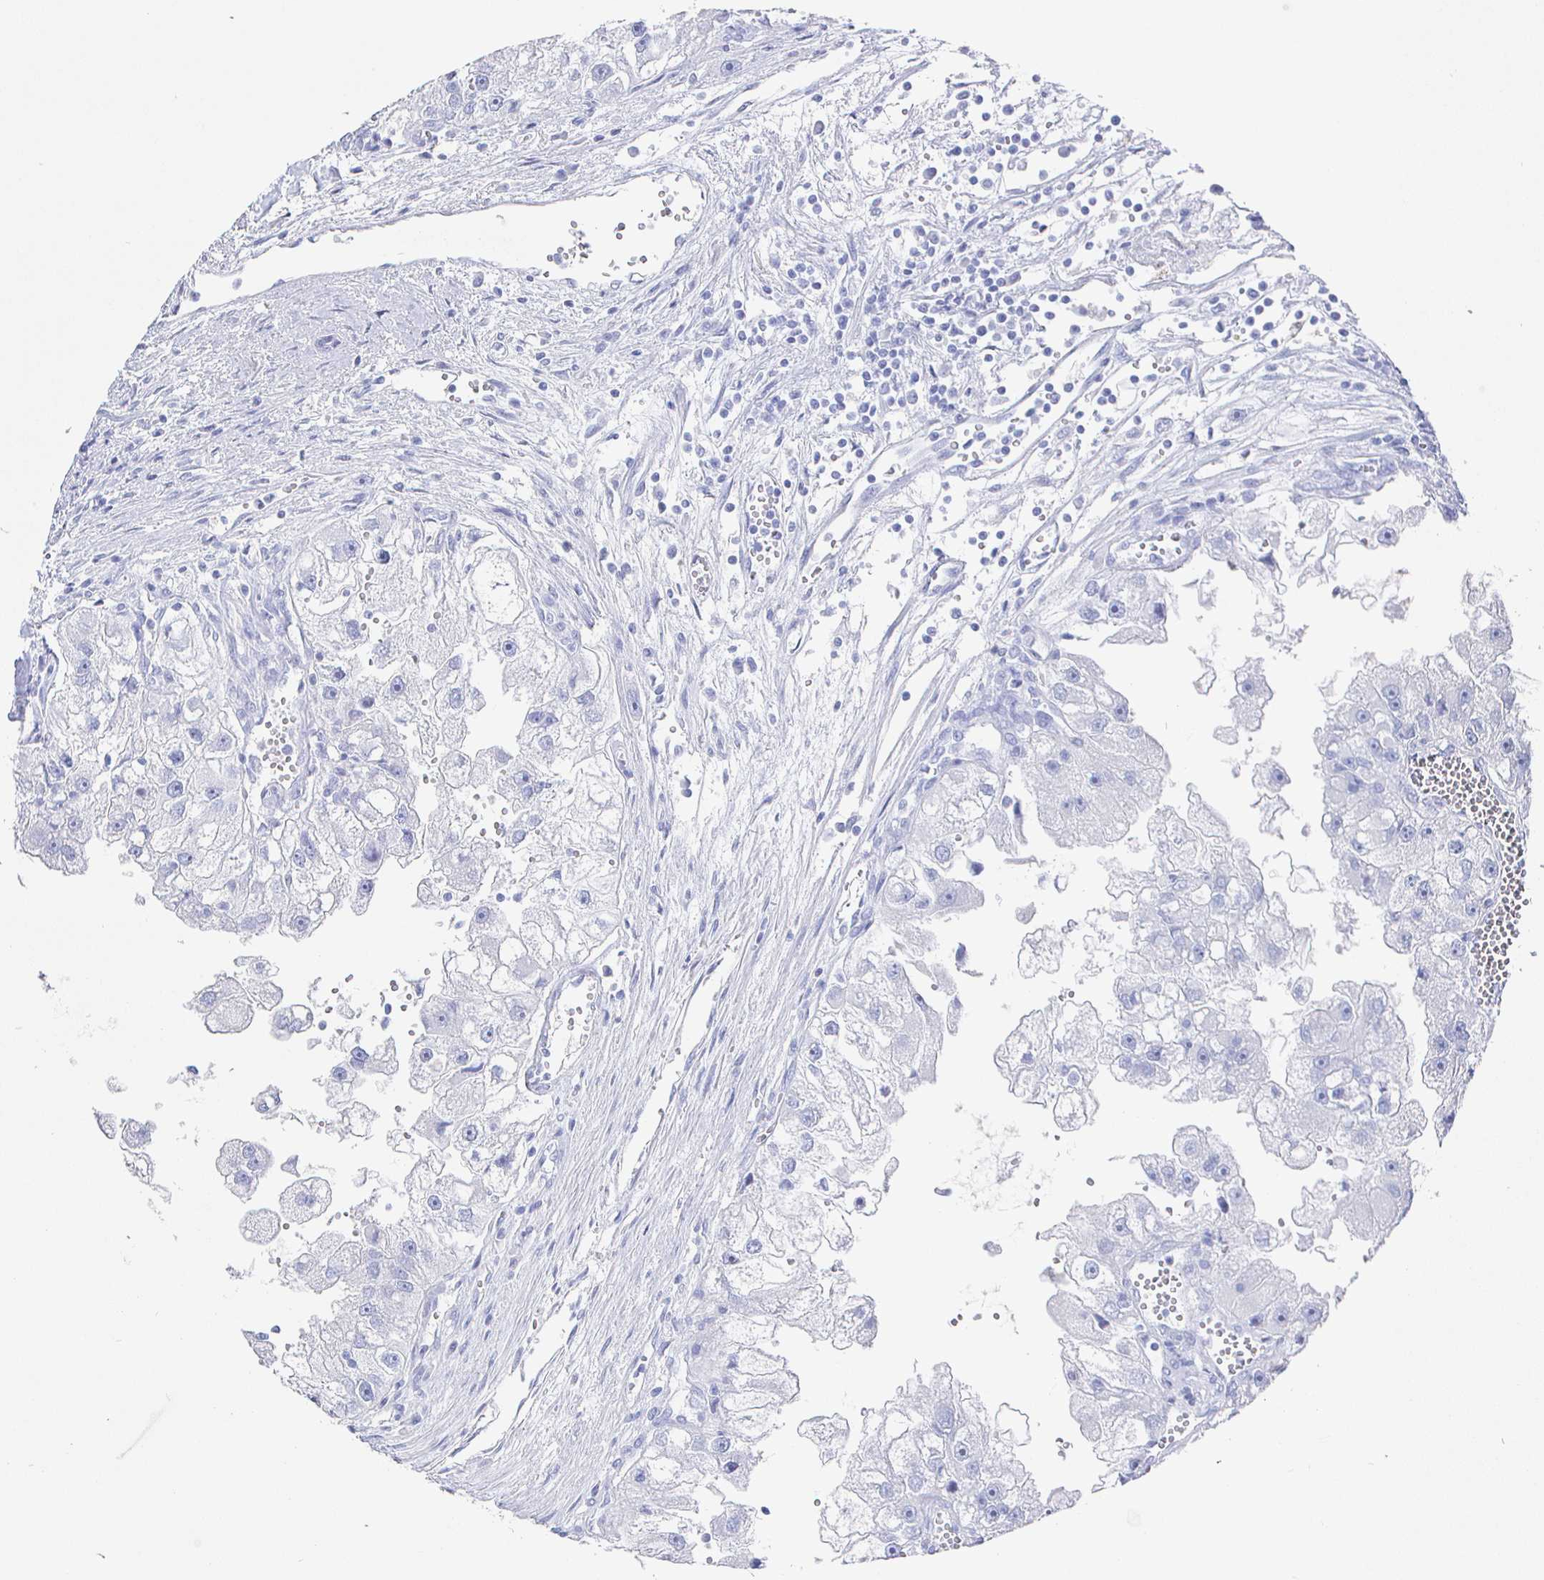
{"staining": {"intensity": "negative", "quantity": "none", "location": "none"}, "tissue": "renal cancer", "cell_type": "Tumor cells", "image_type": "cancer", "snomed": [{"axis": "morphology", "description": "Adenocarcinoma, NOS"}, {"axis": "topography", "description": "Kidney"}], "caption": "DAB immunohistochemical staining of human renal adenocarcinoma shows no significant positivity in tumor cells.", "gene": "CLCA1", "patient": {"sex": "male", "age": 63}}